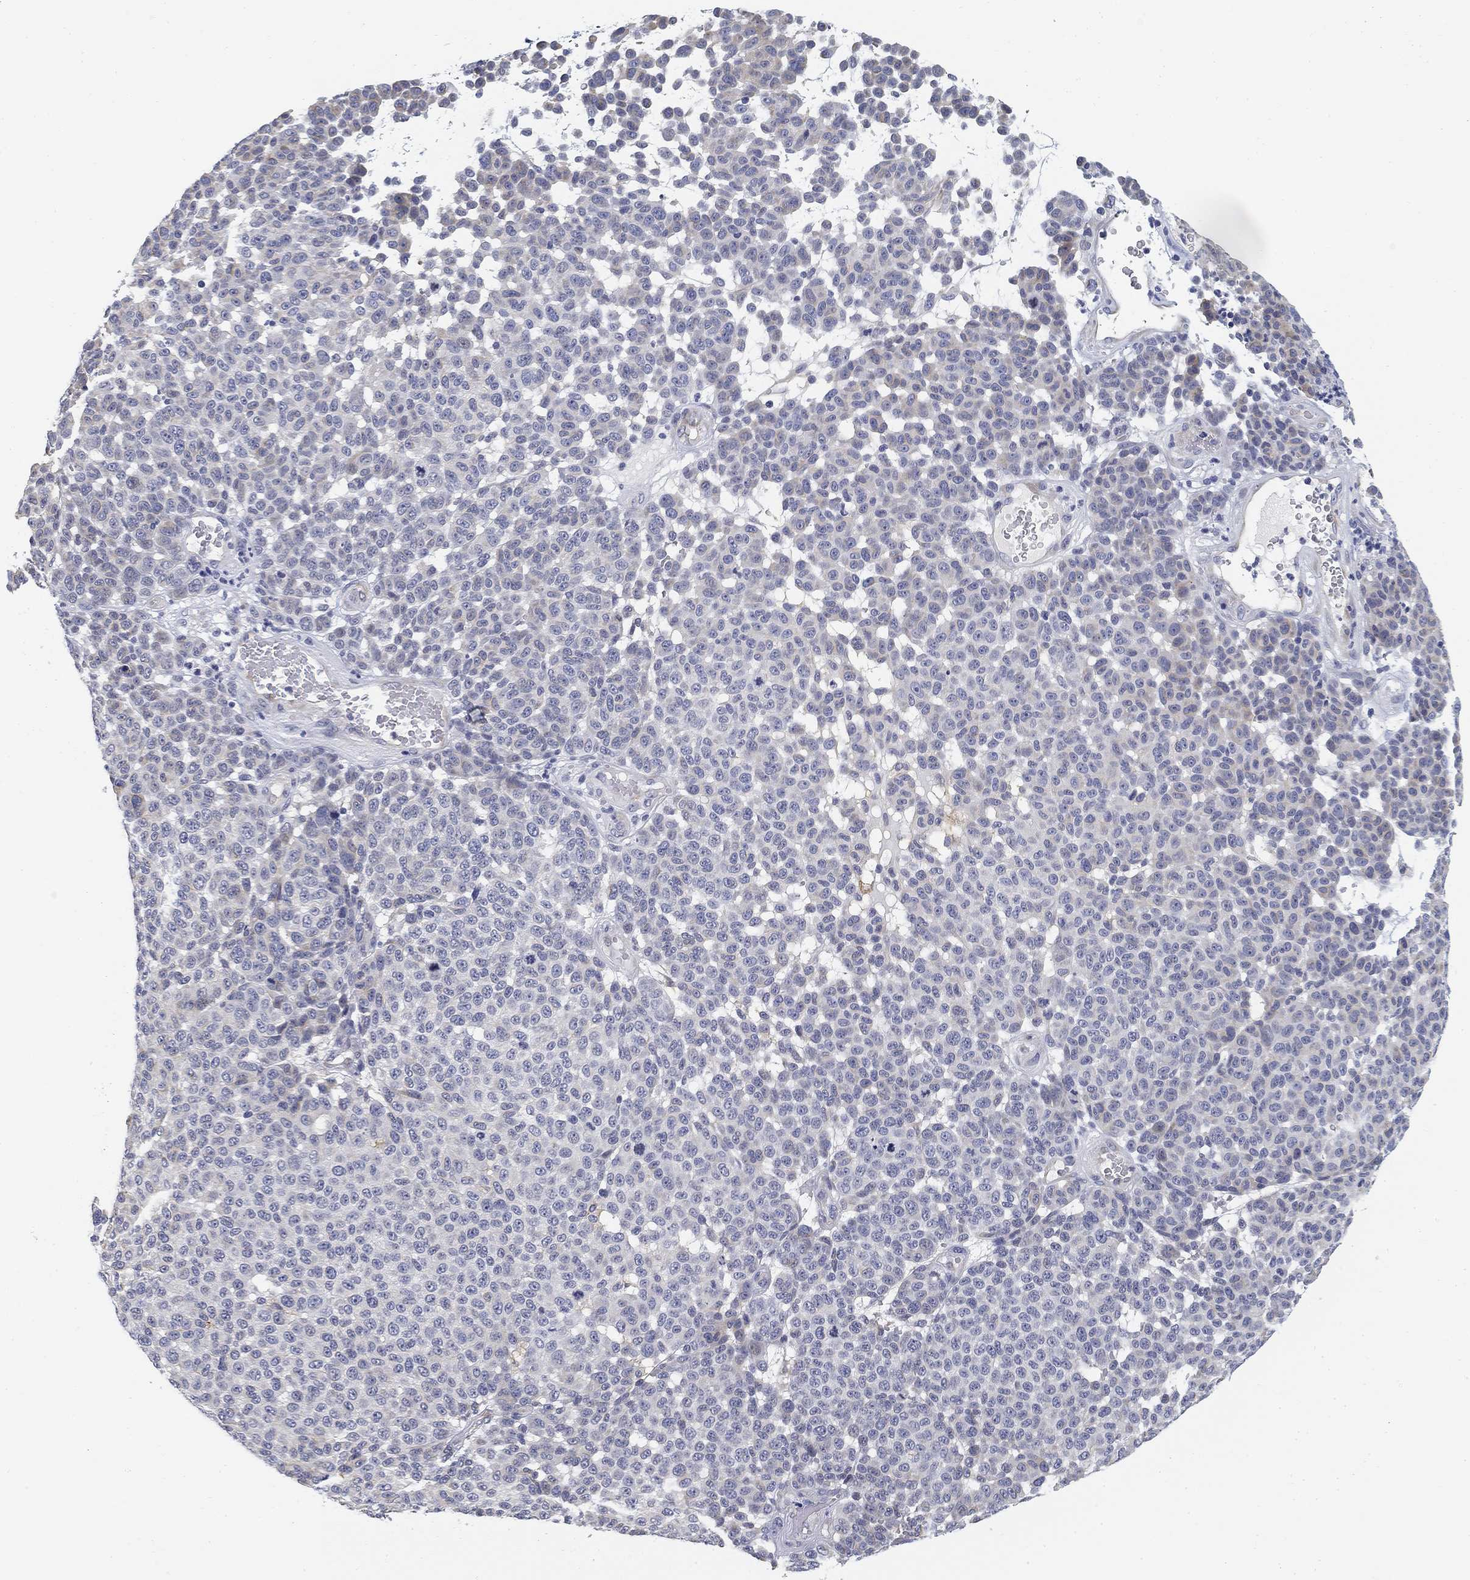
{"staining": {"intensity": "moderate", "quantity": "<25%", "location": "cytoplasmic/membranous"}, "tissue": "melanoma", "cell_type": "Tumor cells", "image_type": "cancer", "snomed": [{"axis": "morphology", "description": "Malignant melanoma, NOS"}, {"axis": "topography", "description": "Skin"}], "caption": "Melanoma tissue exhibits moderate cytoplasmic/membranous staining in about <25% of tumor cells, visualized by immunohistochemistry. Immunohistochemistry stains the protein of interest in brown and the nuclei are stained blue.", "gene": "SLC2A5", "patient": {"sex": "male", "age": 59}}